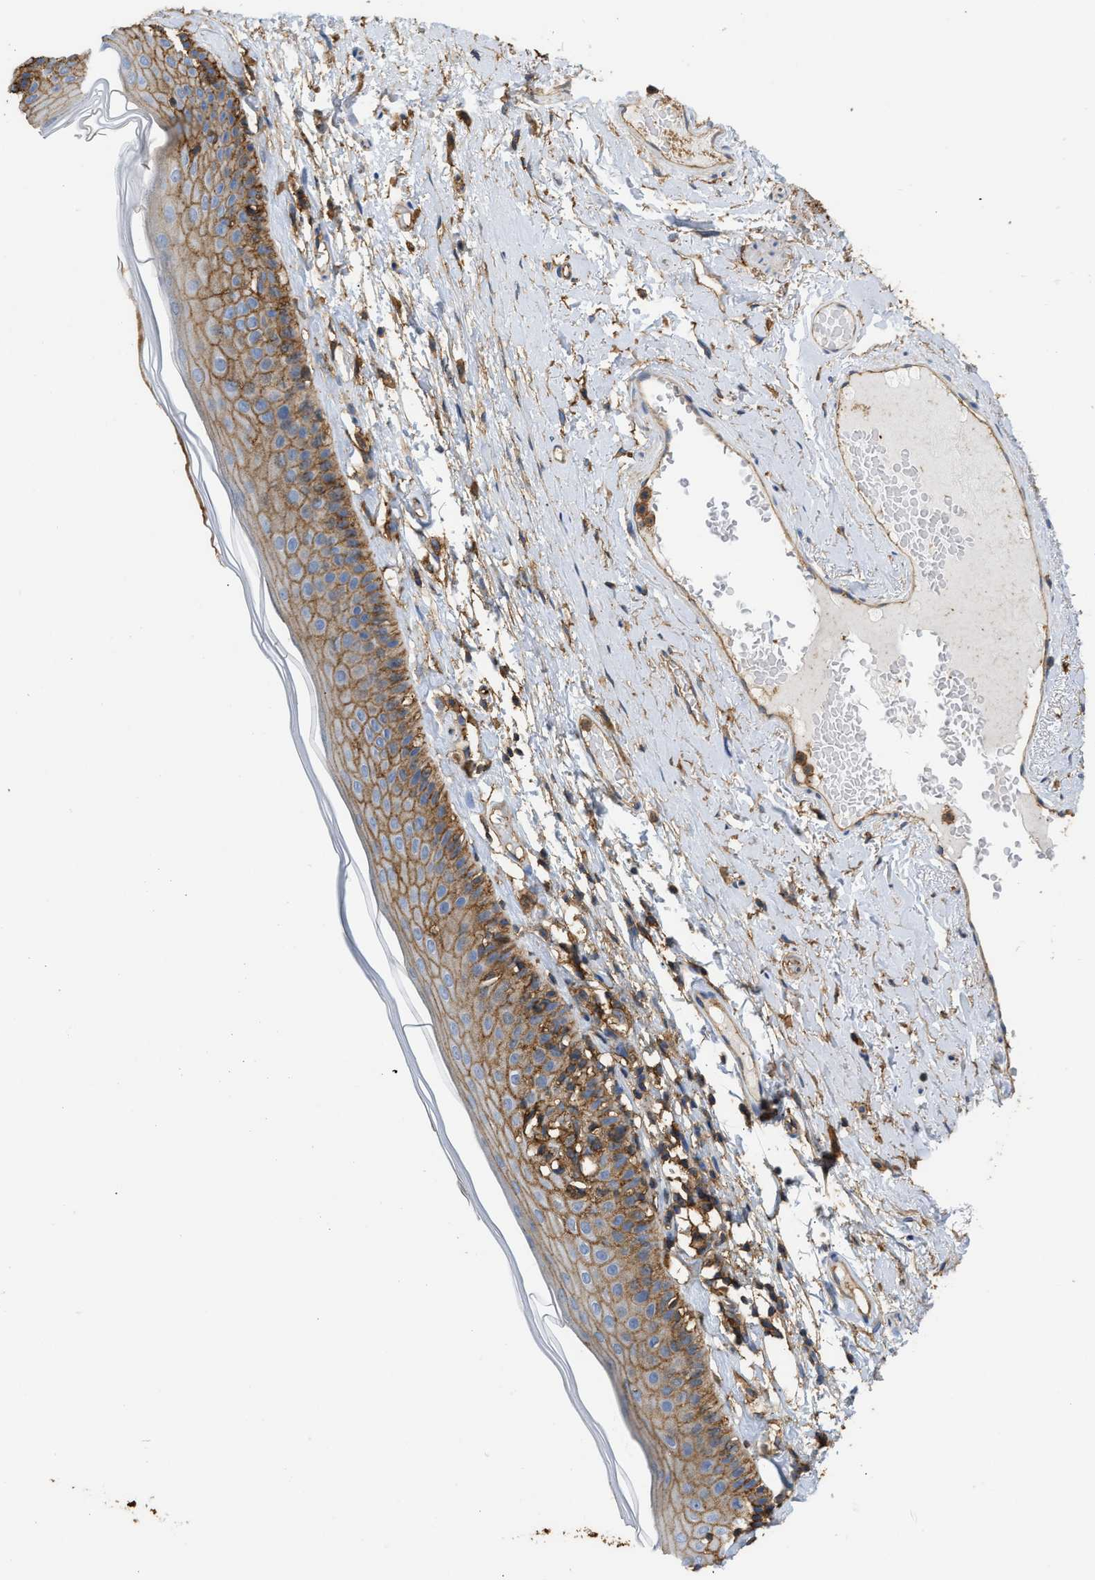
{"staining": {"intensity": "moderate", "quantity": ">75%", "location": "cytoplasmic/membranous"}, "tissue": "skin", "cell_type": "Epidermal cells", "image_type": "normal", "snomed": [{"axis": "morphology", "description": "Normal tissue, NOS"}, {"axis": "topography", "description": "Vulva"}], "caption": "Normal skin was stained to show a protein in brown. There is medium levels of moderate cytoplasmic/membranous staining in about >75% of epidermal cells.", "gene": "GNB4", "patient": {"sex": "female", "age": 73}}